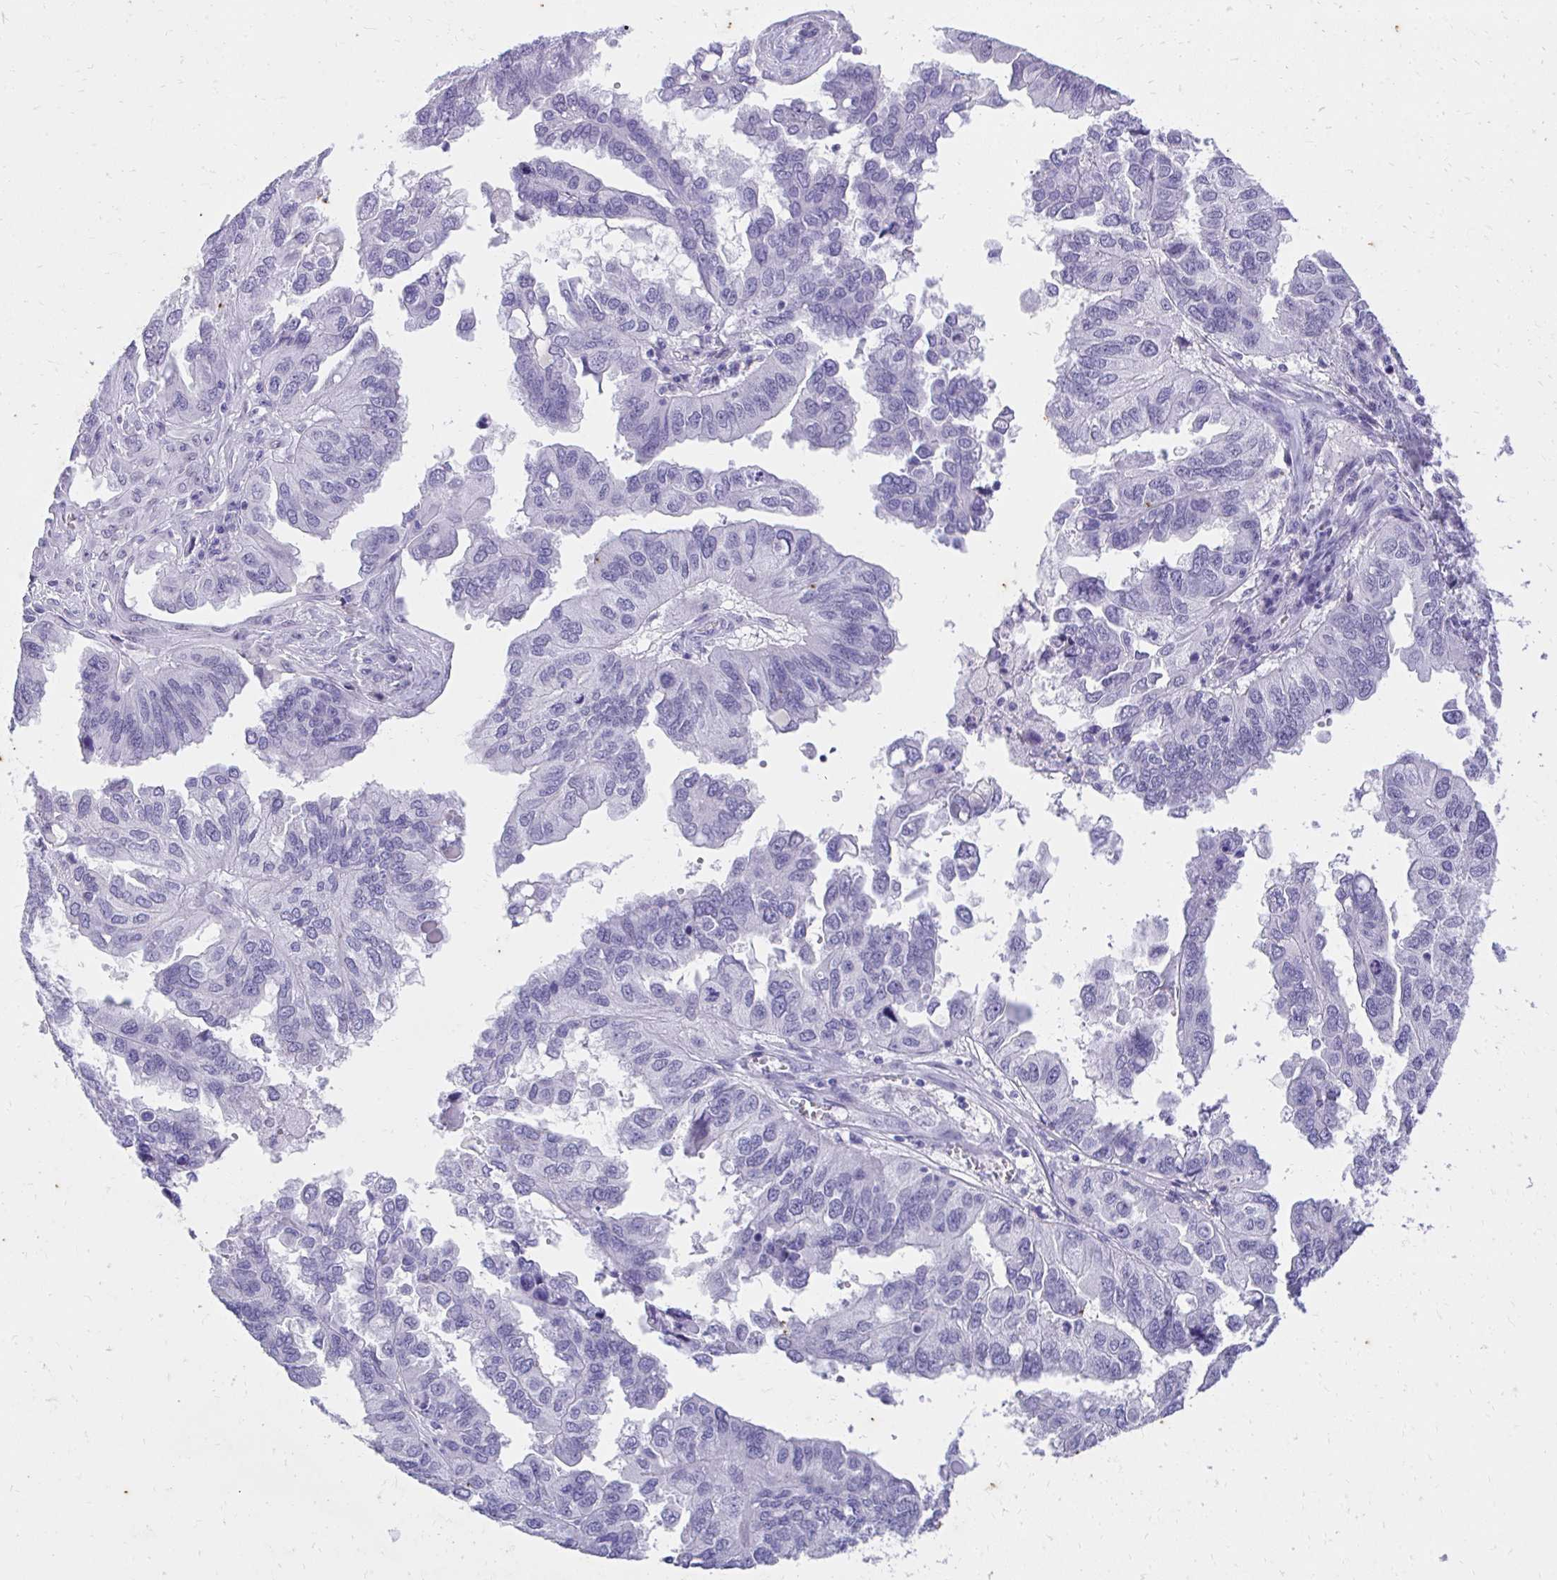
{"staining": {"intensity": "negative", "quantity": "none", "location": "none"}, "tissue": "ovarian cancer", "cell_type": "Tumor cells", "image_type": "cancer", "snomed": [{"axis": "morphology", "description": "Cystadenocarcinoma, serous, NOS"}, {"axis": "topography", "description": "Ovary"}], "caption": "High magnification brightfield microscopy of serous cystadenocarcinoma (ovarian) stained with DAB (brown) and counterstained with hematoxylin (blue): tumor cells show no significant positivity.", "gene": "KLK1", "patient": {"sex": "female", "age": 79}}